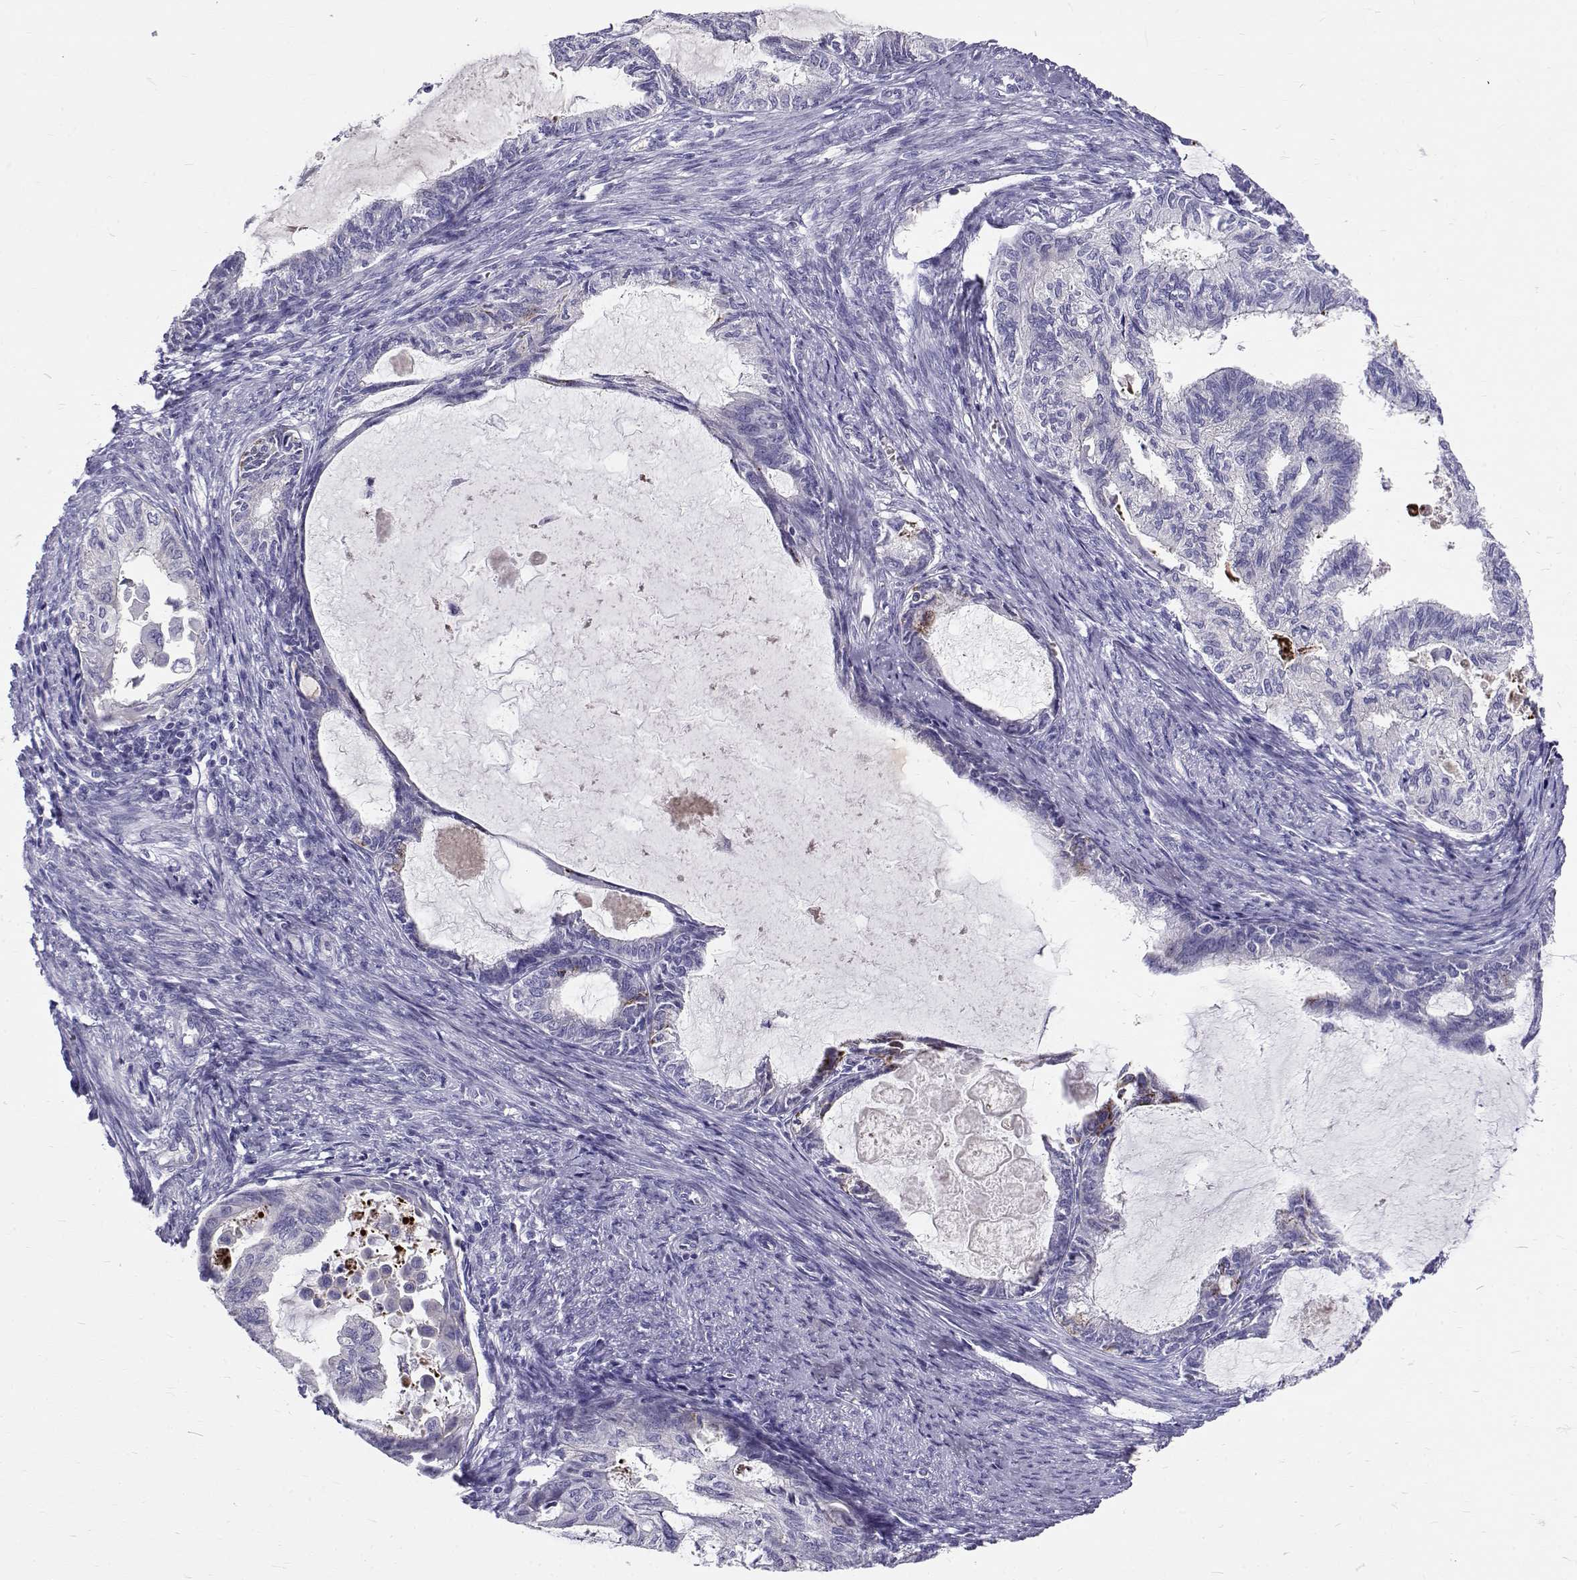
{"staining": {"intensity": "negative", "quantity": "none", "location": "none"}, "tissue": "endometrial cancer", "cell_type": "Tumor cells", "image_type": "cancer", "snomed": [{"axis": "morphology", "description": "Adenocarcinoma, NOS"}, {"axis": "topography", "description": "Endometrium"}], "caption": "Immunohistochemical staining of endometrial cancer (adenocarcinoma) shows no significant expression in tumor cells.", "gene": "IGSF1", "patient": {"sex": "female", "age": 86}}